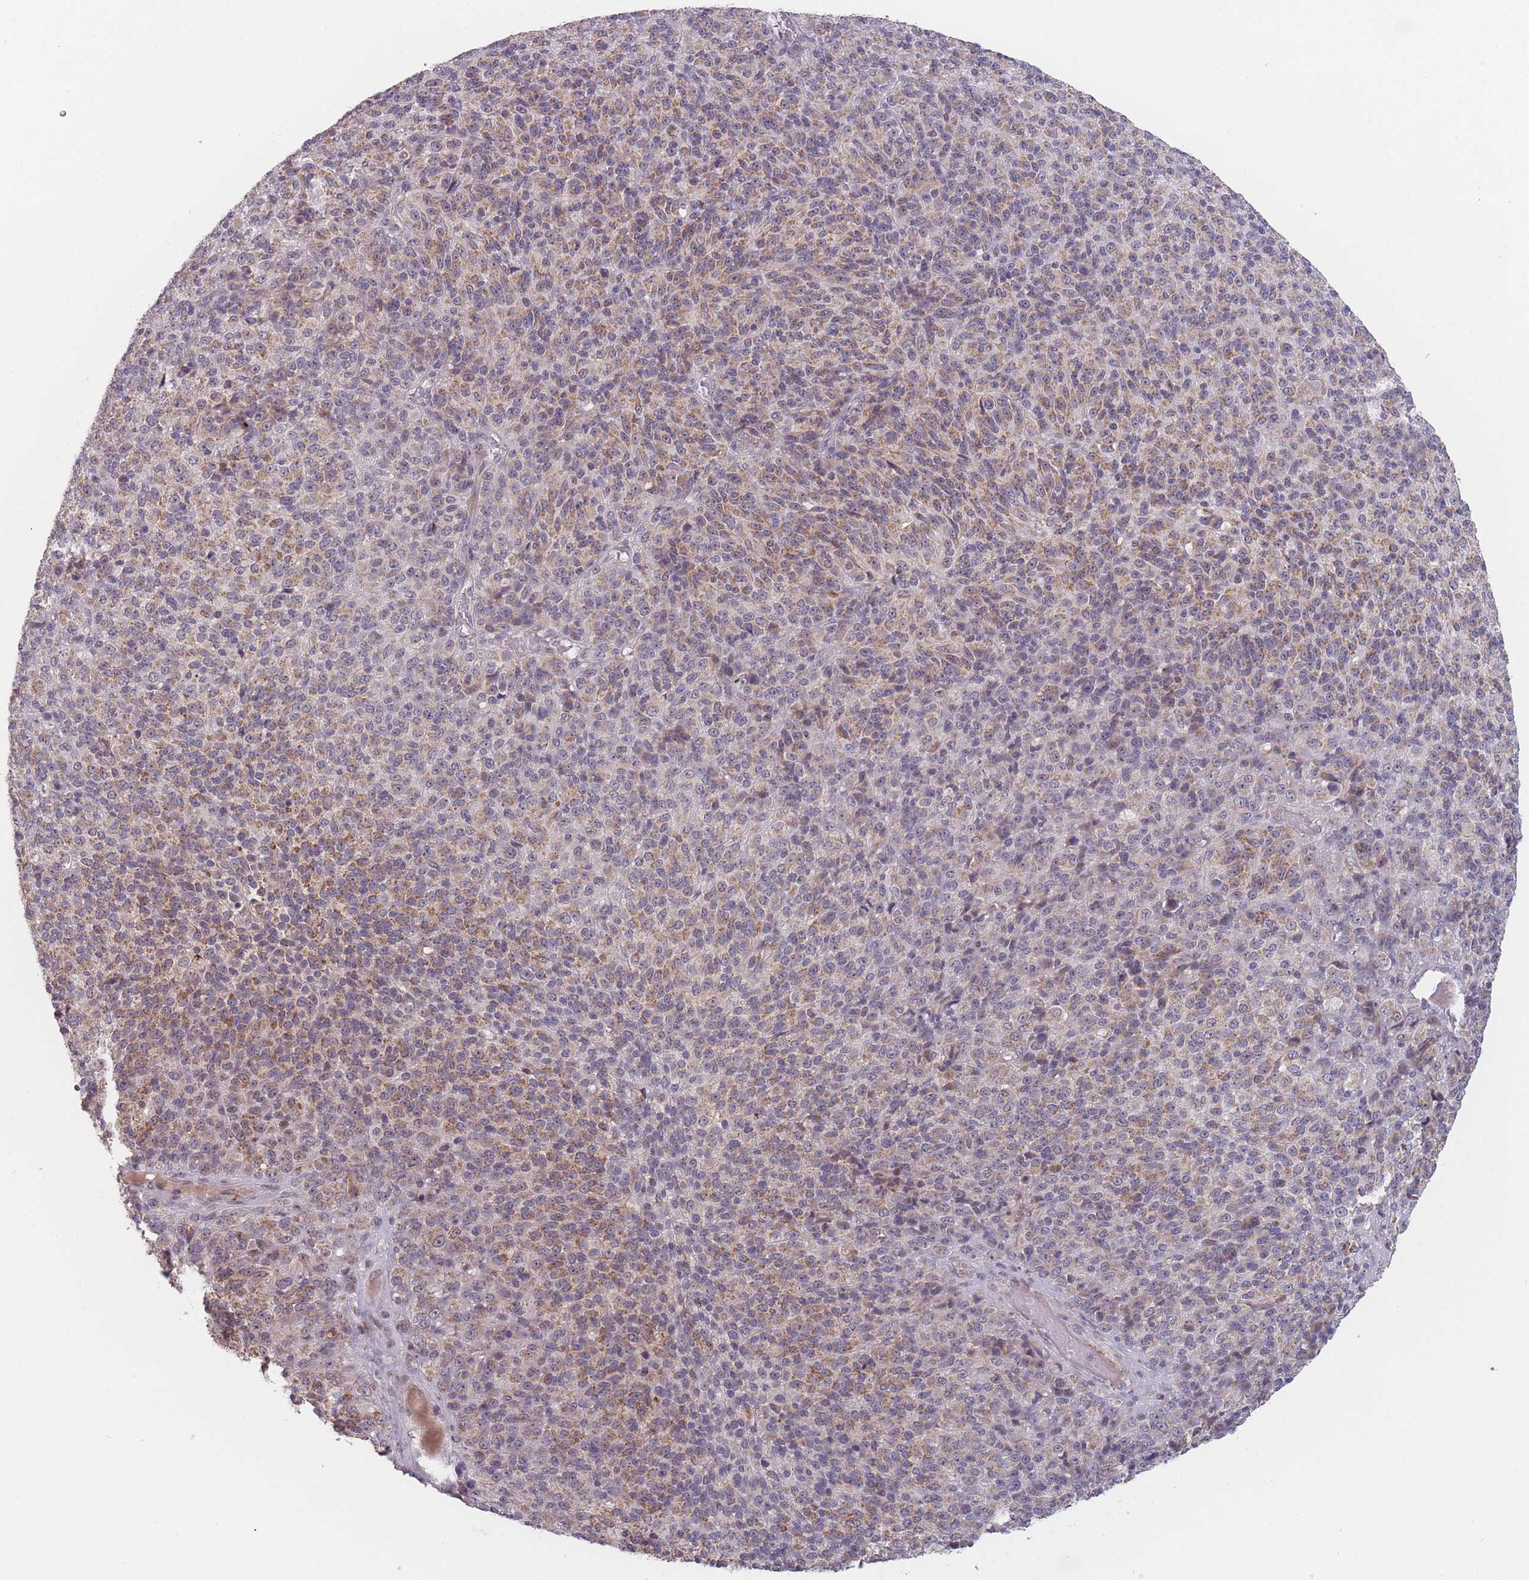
{"staining": {"intensity": "moderate", "quantity": ">75%", "location": "cytoplasmic/membranous"}, "tissue": "melanoma", "cell_type": "Tumor cells", "image_type": "cancer", "snomed": [{"axis": "morphology", "description": "Malignant melanoma, Metastatic site"}, {"axis": "topography", "description": "Brain"}], "caption": "This histopathology image shows immunohistochemistry (IHC) staining of malignant melanoma (metastatic site), with medium moderate cytoplasmic/membranous positivity in approximately >75% of tumor cells.", "gene": "TMEM232", "patient": {"sex": "female", "age": 56}}